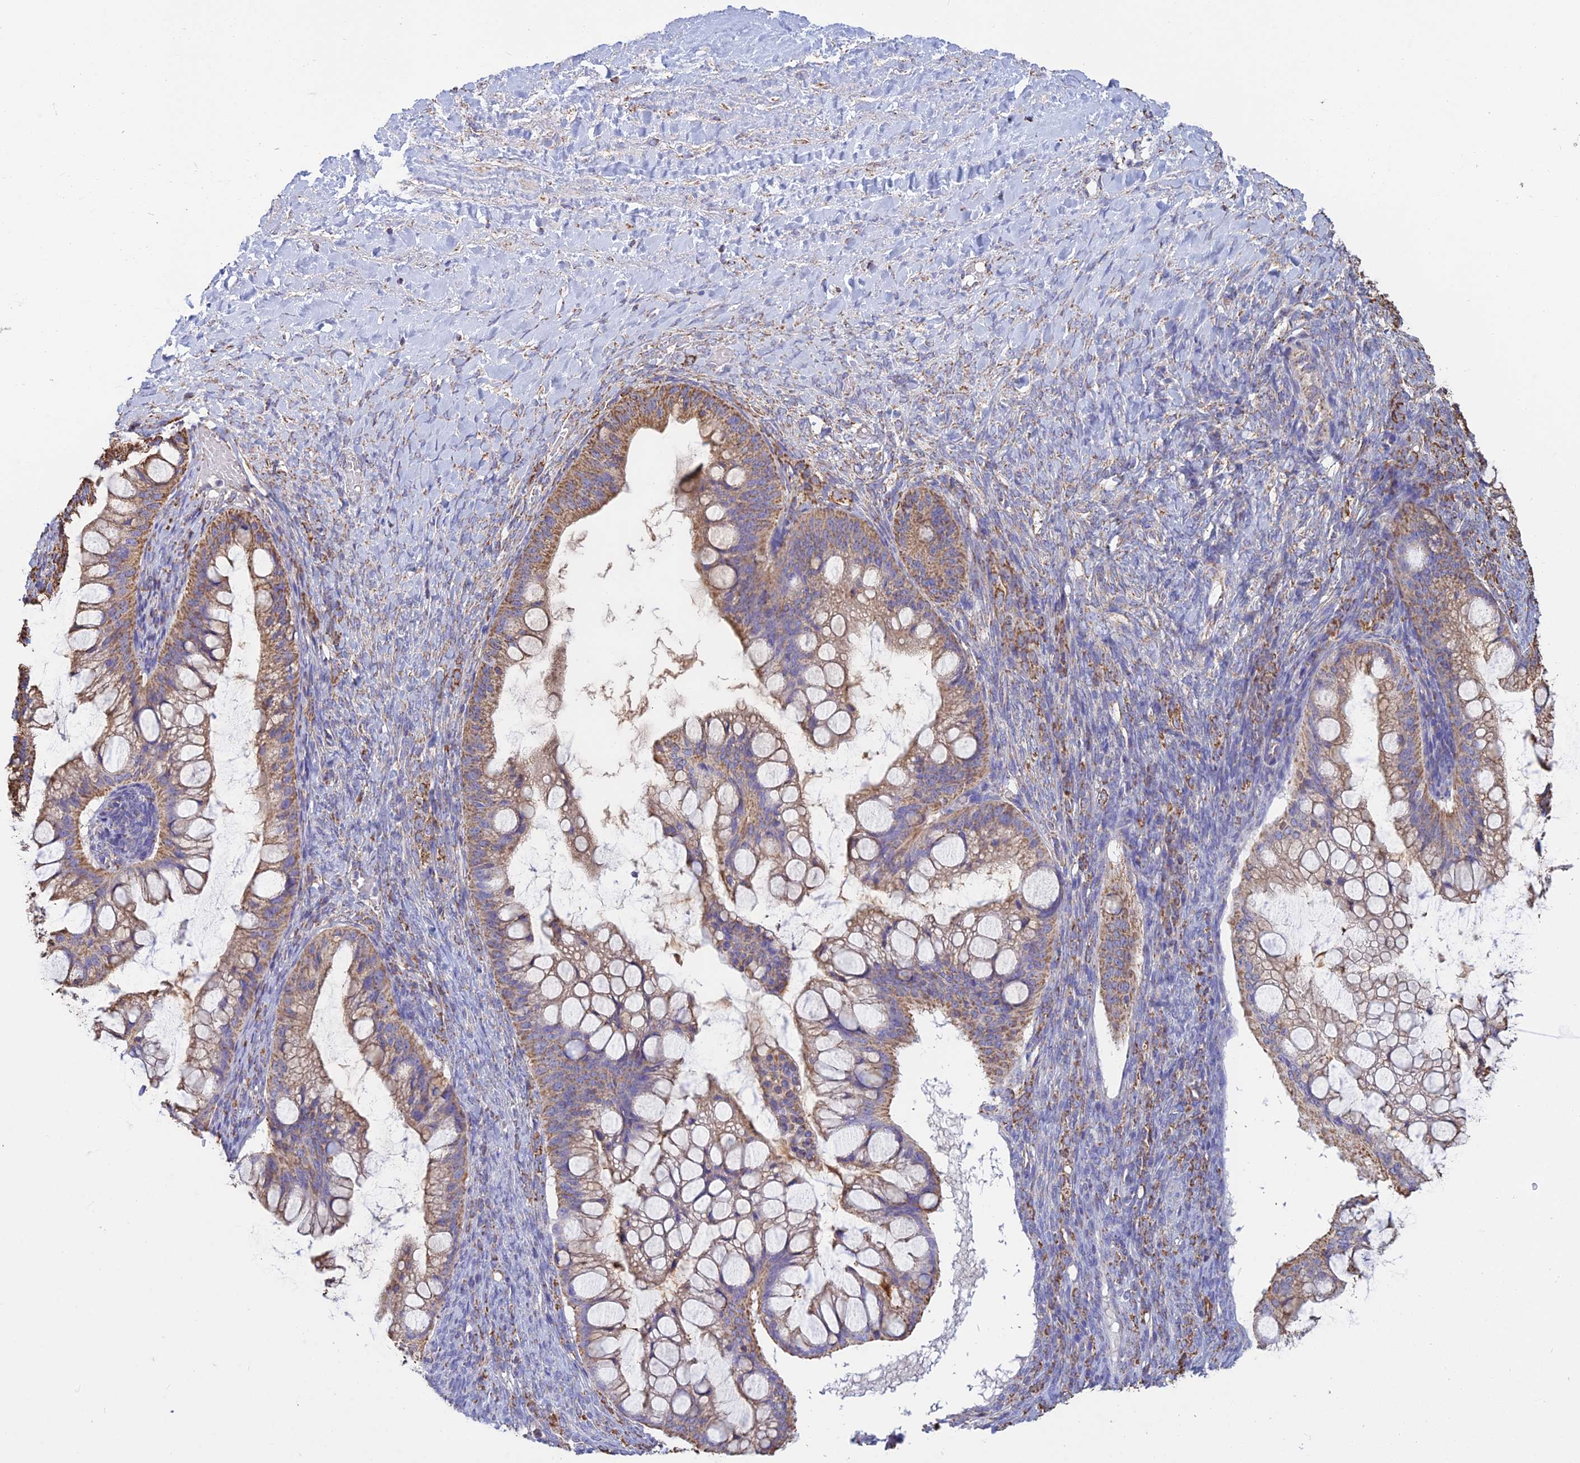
{"staining": {"intensity": "moderate", "quantity": ">75%", "location": "cytoplasmic/membranous"}, "tissue": "ovarian cancer", "cell_type": "Tumor cells", "image_type": "cancer", "snomed": [{"axis": "morphology", "description": "Cystadenocarcinoma, mucinous, NOS"}, {"axis": "topography", "description": "Ovary"}], "caption": "Brown immunohistochemical staining in ovarian mucinous cystadenocarcinoma reveals moderate cytoplasmic/membranous positivity in approximately >75% of tumor cells.", "gene": "OR2W3", "patient": {"sex": "female", "age": 73}}